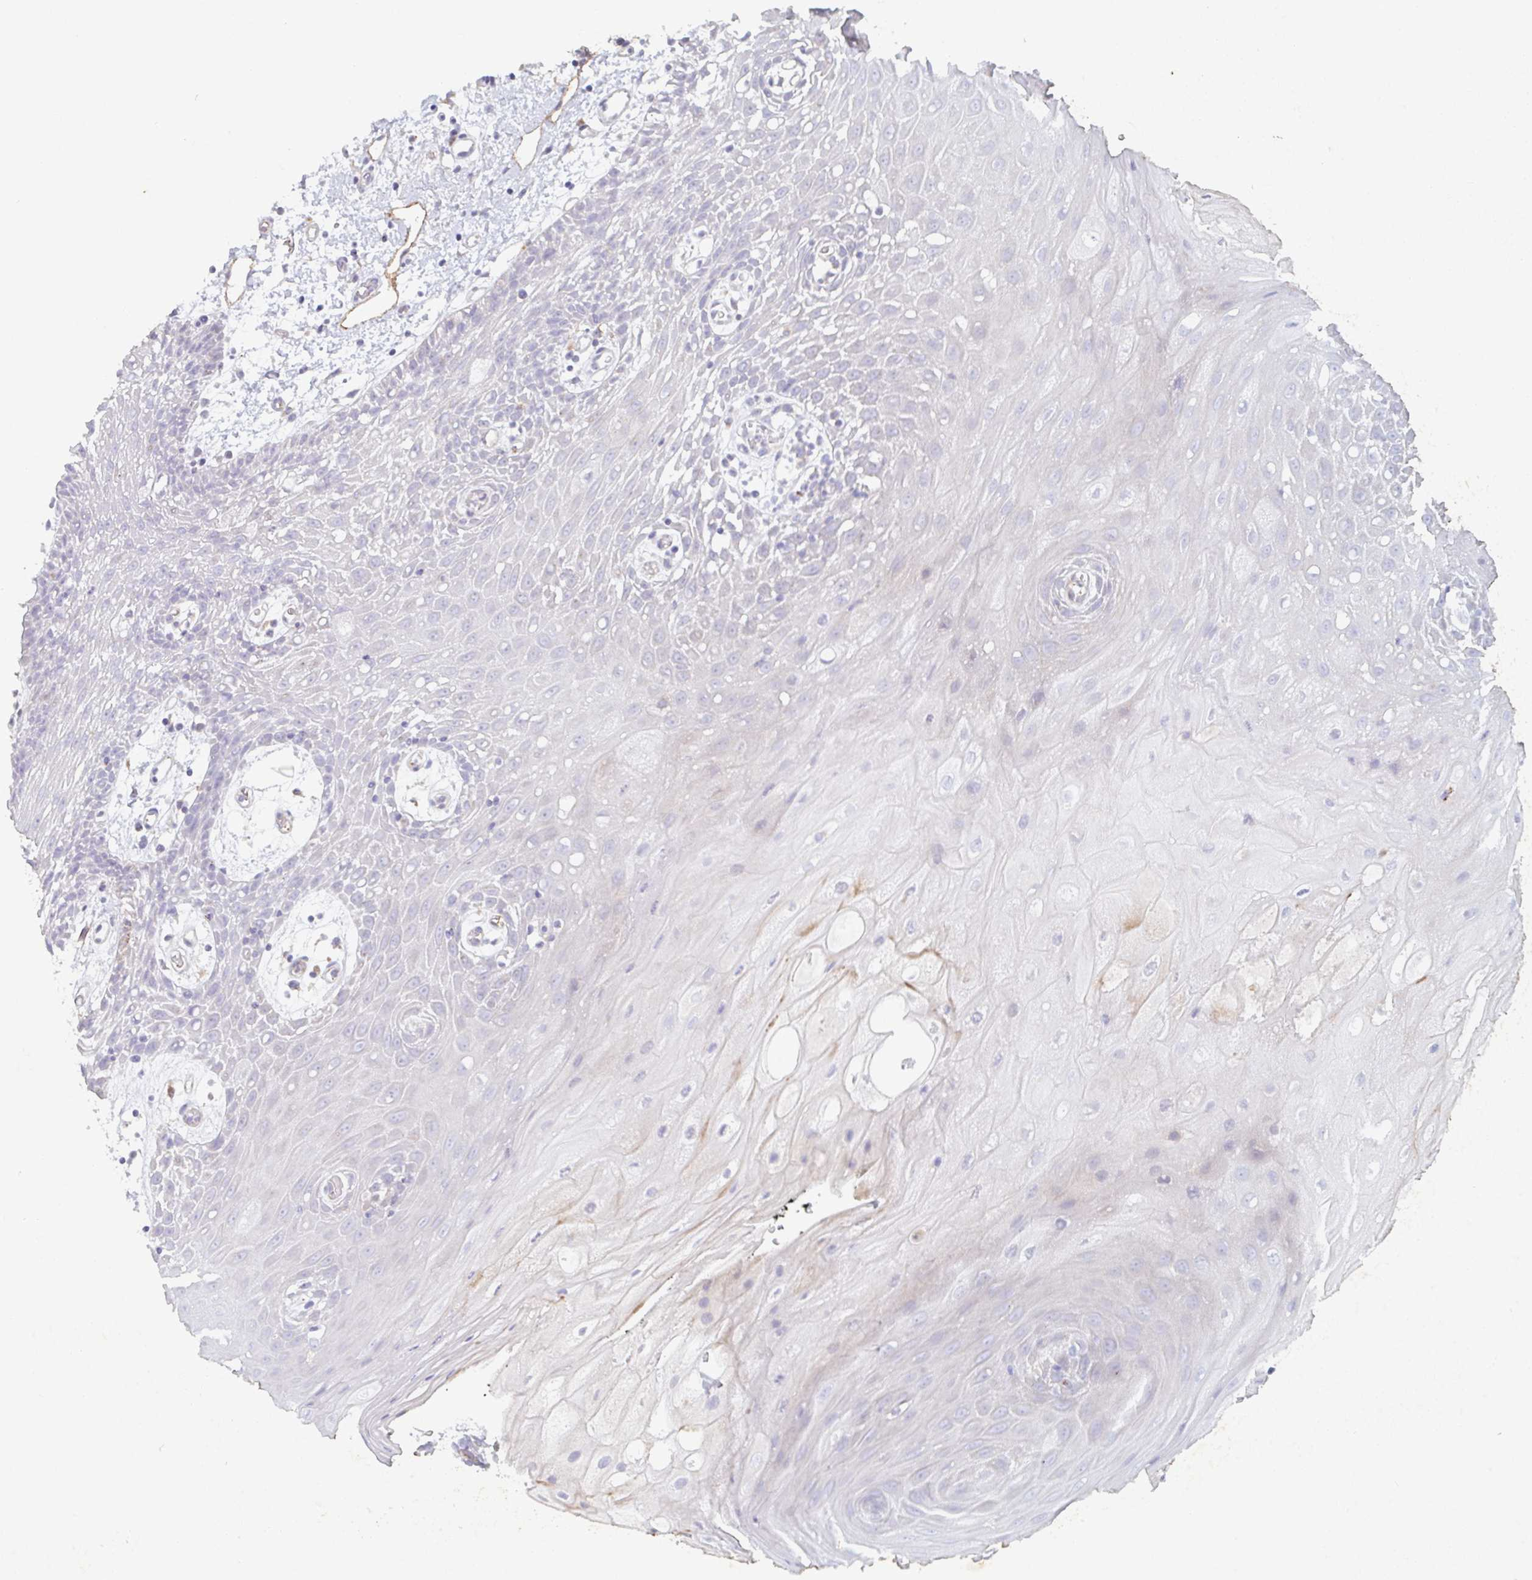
{"staining": {"intensity": "negative", "quantity": "none", "location": "none"}, "tissue": "oral mucosa", "cell_type": "Squamous epithelial cells", "image_type": "normal", "snomed": [{"axis": "morphology", "description": "Normal tissue, NOS"}, {"axis": "topography", "description": "Oral tissue"}], "caption": "Immunohistochemistry (IHC) micrograph of normal human oral mucosa stained for a protein (brown), which demonstrates no expression in squamous epithelial cells.", "gene": "MANBA", "patient": {"sex": "female", "age": 59}}